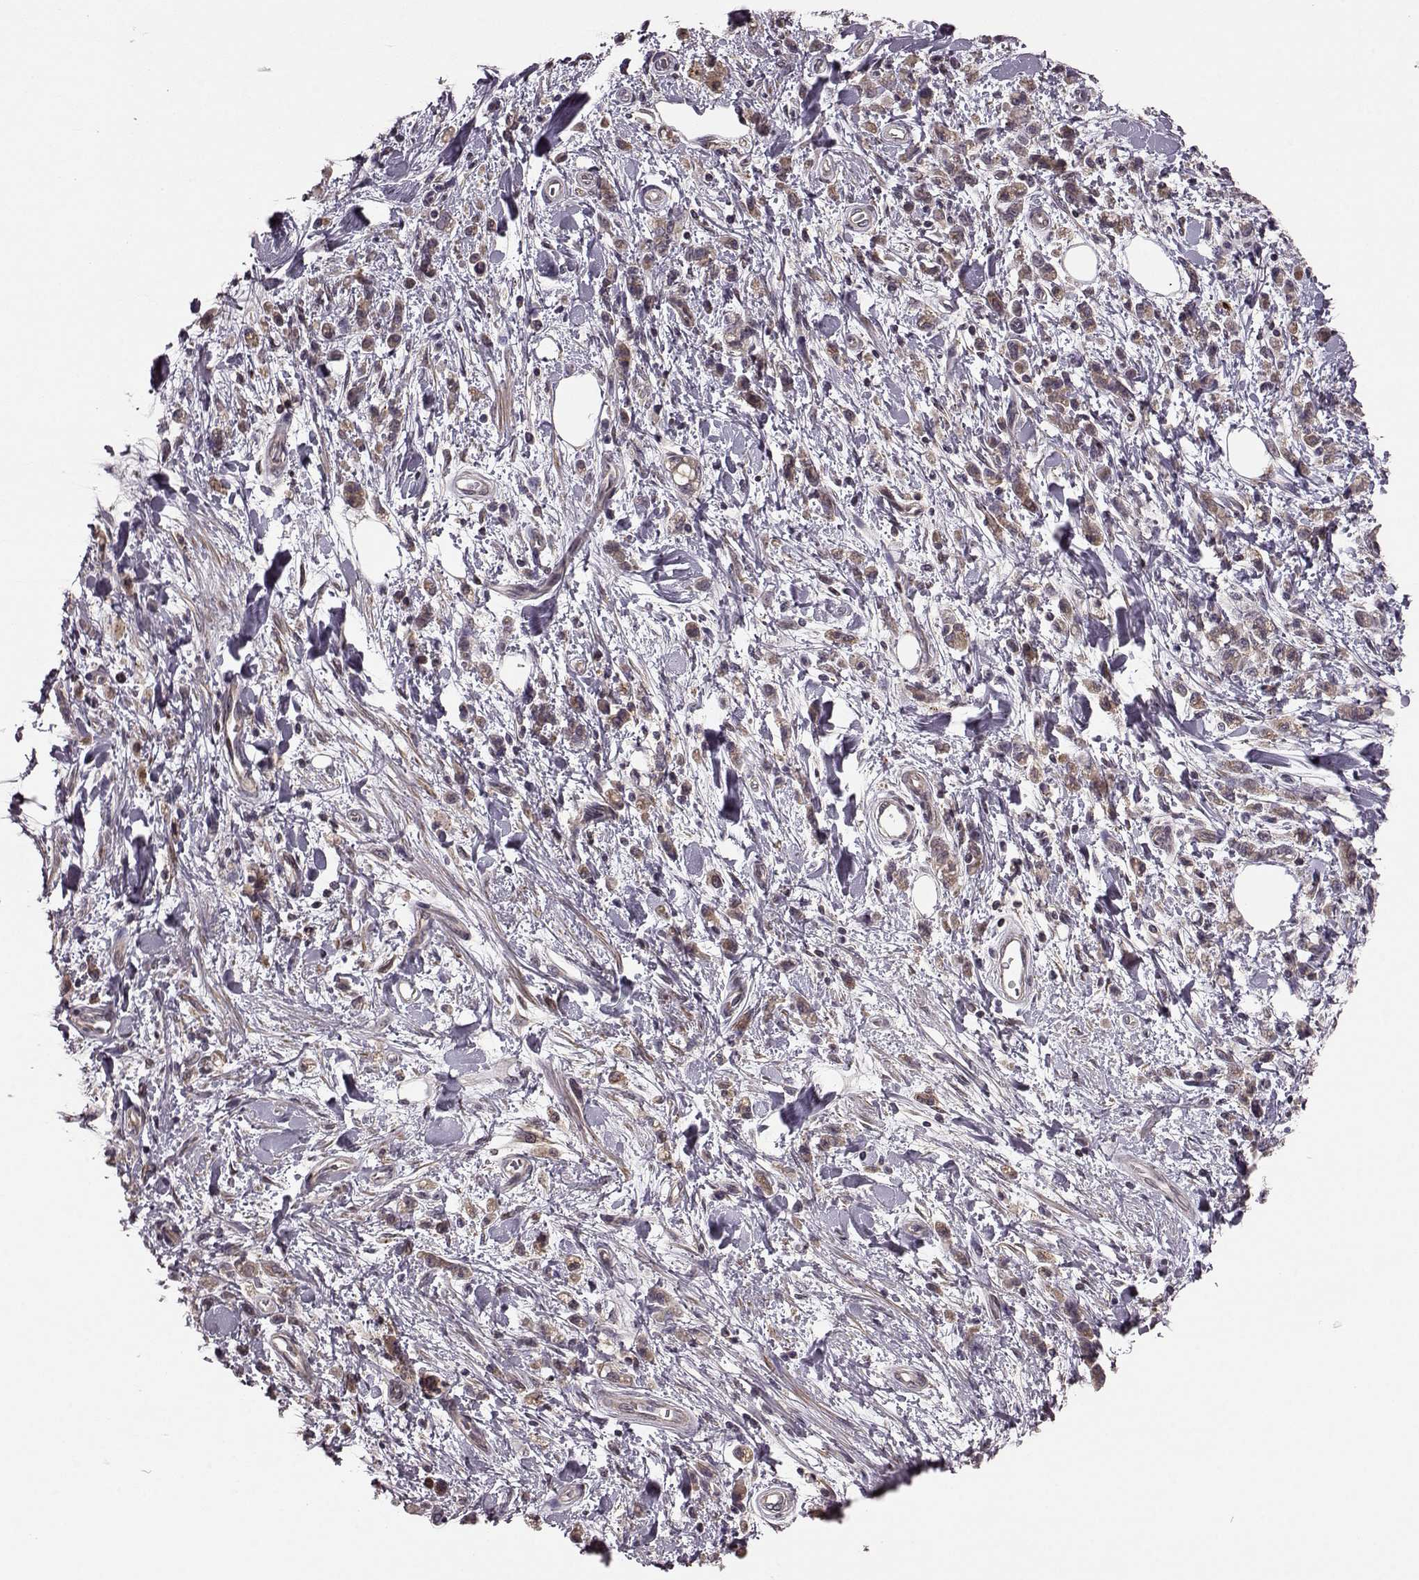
{"staining": {"intensity": "strong", "quantity": "25%-75%", "location": "cytoplasmic/membranous"}, "tissue": "stomach cancer", "cell_type": "Tumor cells", "image_type": "cancer", "snomed": [{"axis": "morphology", "description": "Adenocarcinoma, NOS"}, {"axis": "topography", "description": "Stomach"}], "caption": "DAB (3,3'-diaminobenzidine) immunohistochemical staining of human stomach cancer reveals strong cytoplasmic/membranous protein positivity in about 25%-75% of tumor cells. The protein is stained brown, and the nuclei are stained in blue (DAB (3,3'-diaminobenzidine) IHC with brightfield microscopy, high magnification).", "gene": "FNIP2", "patient": {"sex": "male", "age": 77}}